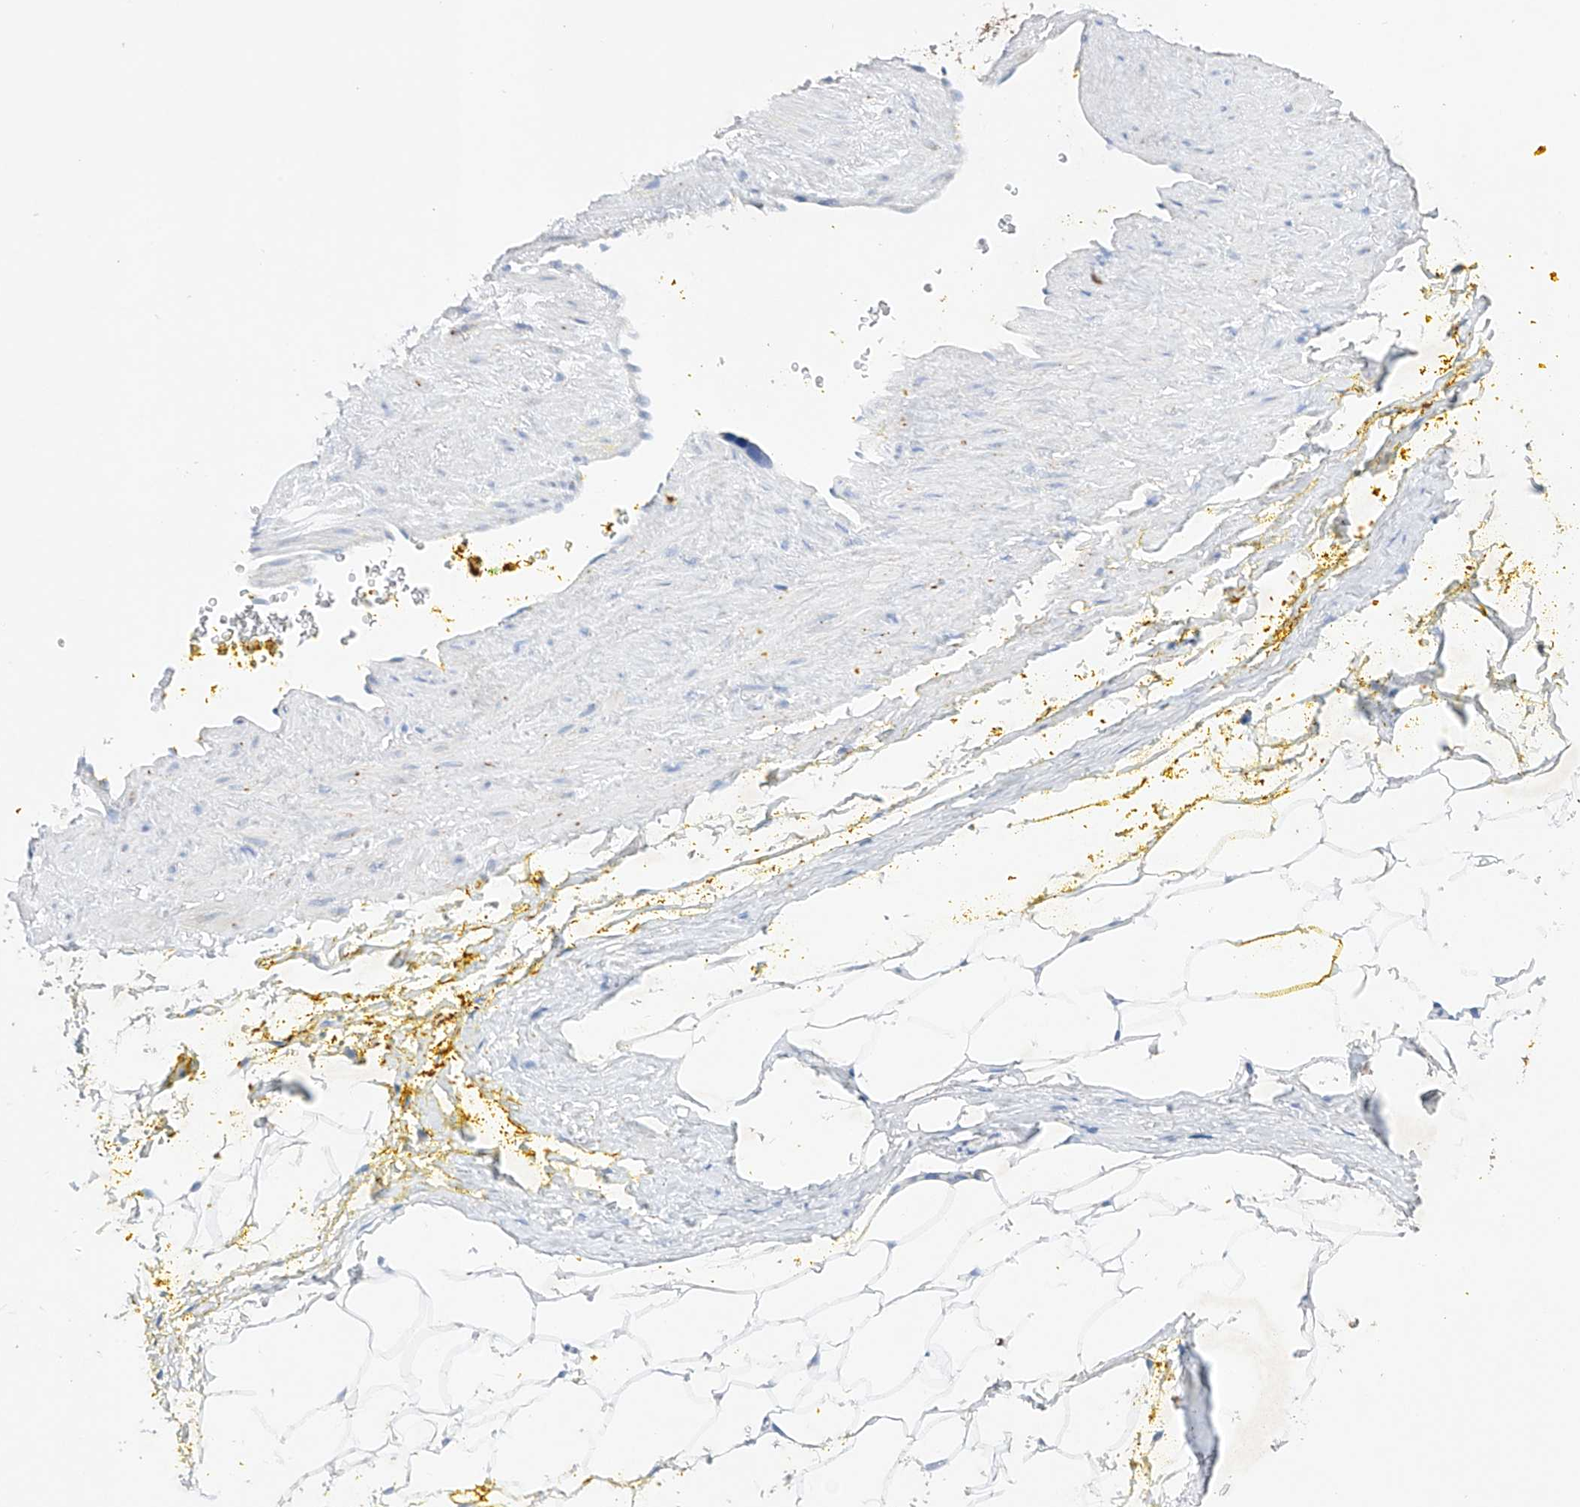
{"staining": {"intensity": "negative", "quantity": "none", "location": "none"}, "tissue": "adipose tissue", "cell_type": "Adipocytes", "image_type": "normal", "snomed": [{"axis": "morphology", "description": "Normal tissue, NOS"}, {"axis": "morphology", "description": "Adenocarcinoma, Low grade"}, {"axis": "topography", "description": "Prostate"}, {"axis": "topography", "description": "Peripheral nerve tissue"}], "caption": "Protein analysis of unremarkable adipose tissue exhibits no significant staining in adipocytes. The staining was performed using DAB (3,3'-diaminobenzidine) to visualize the protein expression in brown, while the nuclei were stained in blue with hematoxylin (Magnification: 20x).", "gene": "LURAP1", "patient": {"sex": "male", "age": 63}}